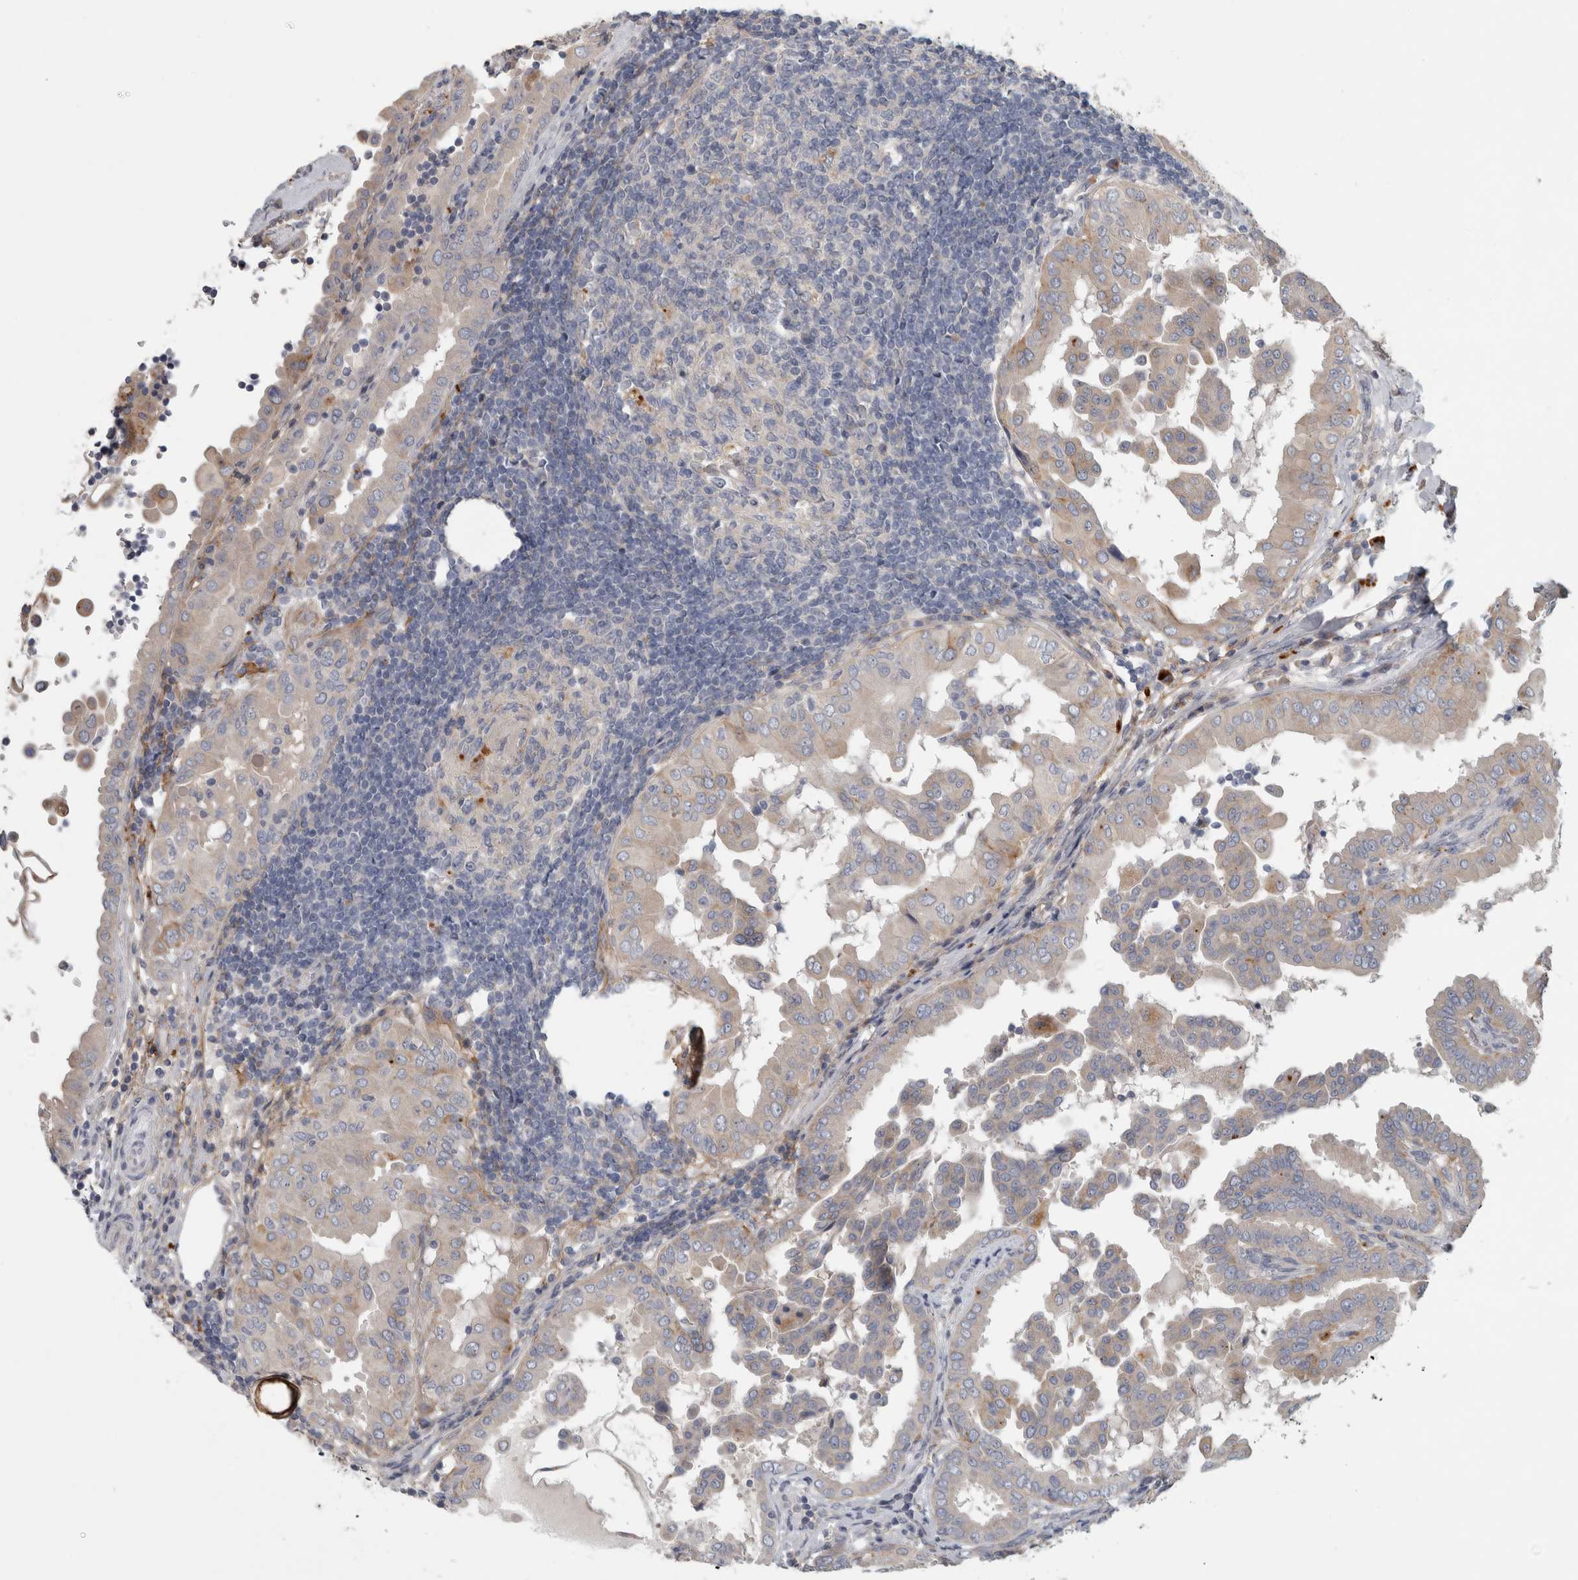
{"staining": {"intensity": "moderate", "quantity": "<25%", "location": "cytoplasmic/membranous"}, "tissue": "thyroid cancer", "cell_type": "Tumor cells", "image_type": "cancer", "snomed": [{"axis": "morphology", "description": "Papillary adenocarcinoma, NOS"}, {"axis": "topography", "description": "Thyroid gland"}], "caption": "The immunohistochemical stain shows moderate cytoplasmic/membranous staining in tumor cells of papillary adenocarcinoma (thyroid) tissue.", "gene": "ATXN2", "patient": {"sex": "male", "age": 33}}